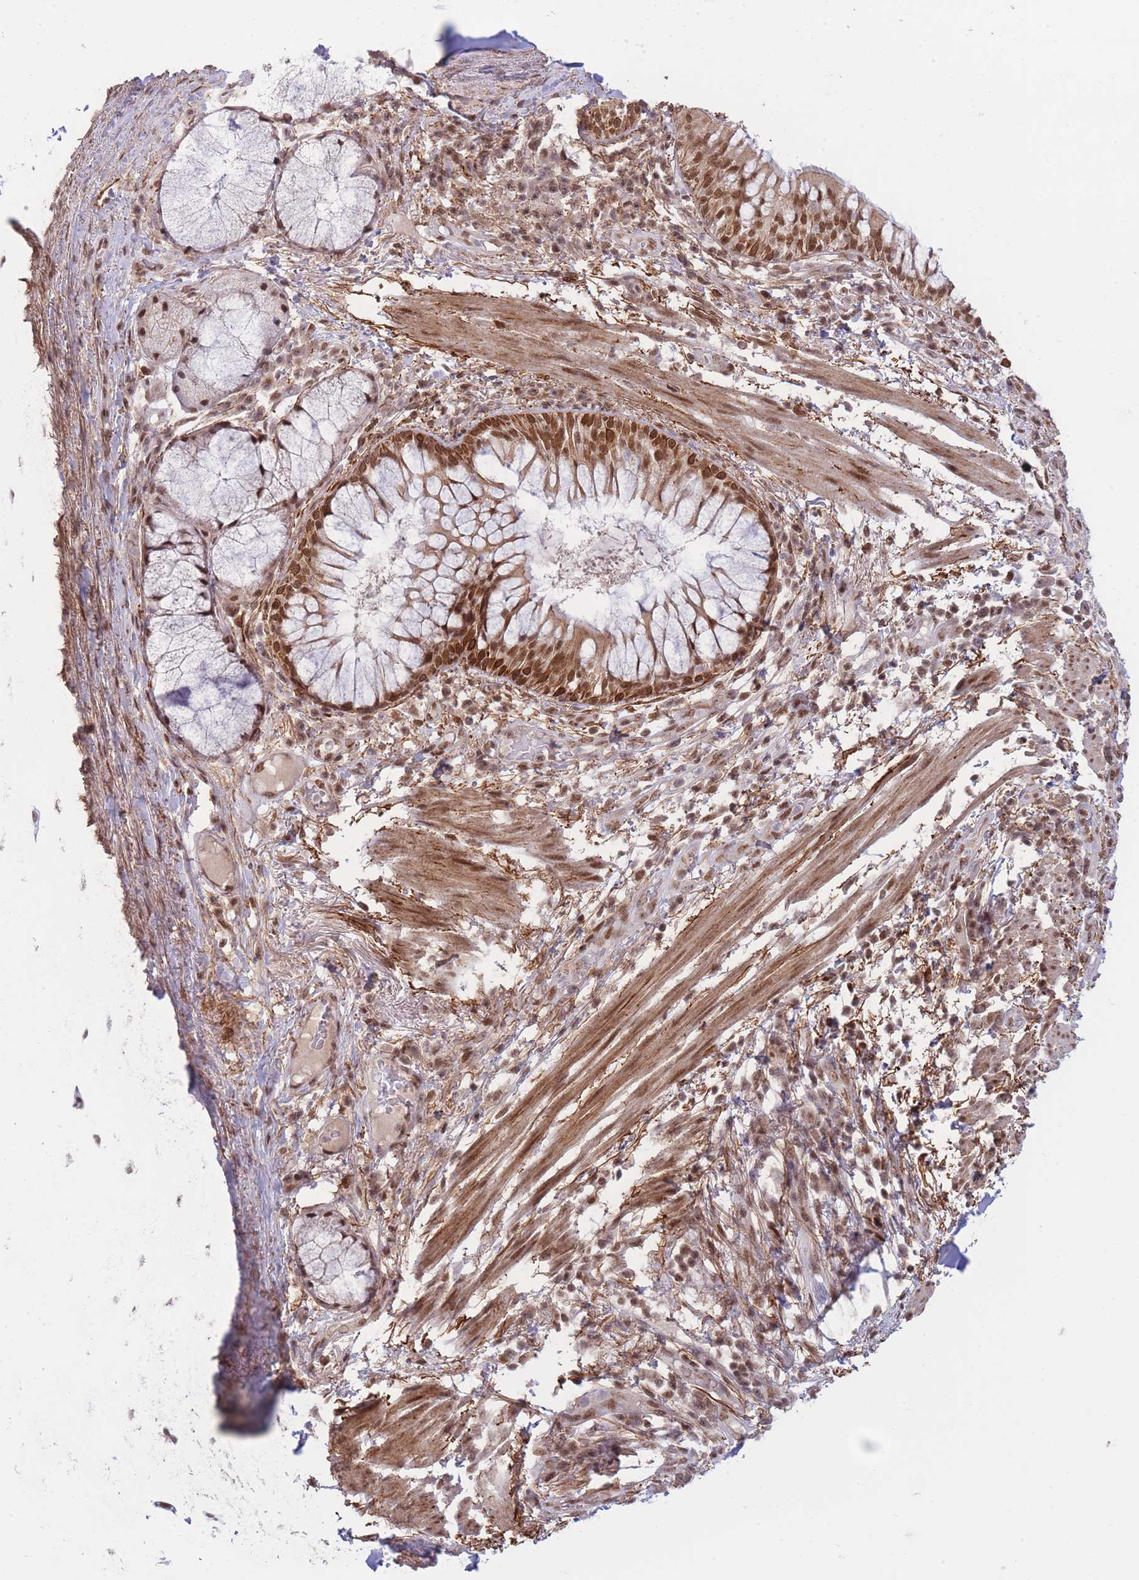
{"staining": {"intensity": "moderate", "quantity": ">75%", "location": "nuclear"}, "tissue": "soft tissue", "cell_type": "Fibroblasts", "image_type": "normal", "snomed": [{"axis": "morphology", "description": "Normal tissue, NOS"}, {"axis": "topography", "description": "Cartilage tissue"}, {"axis": "topography", "description": "Bronchus"}], "caption": "Protein staining of benign soft tissue reveals moderate nuclear expression in approximately >75% of fibroblasts.", "gene": "CARD8", "patient": {"sex": "male", "age": 56}}